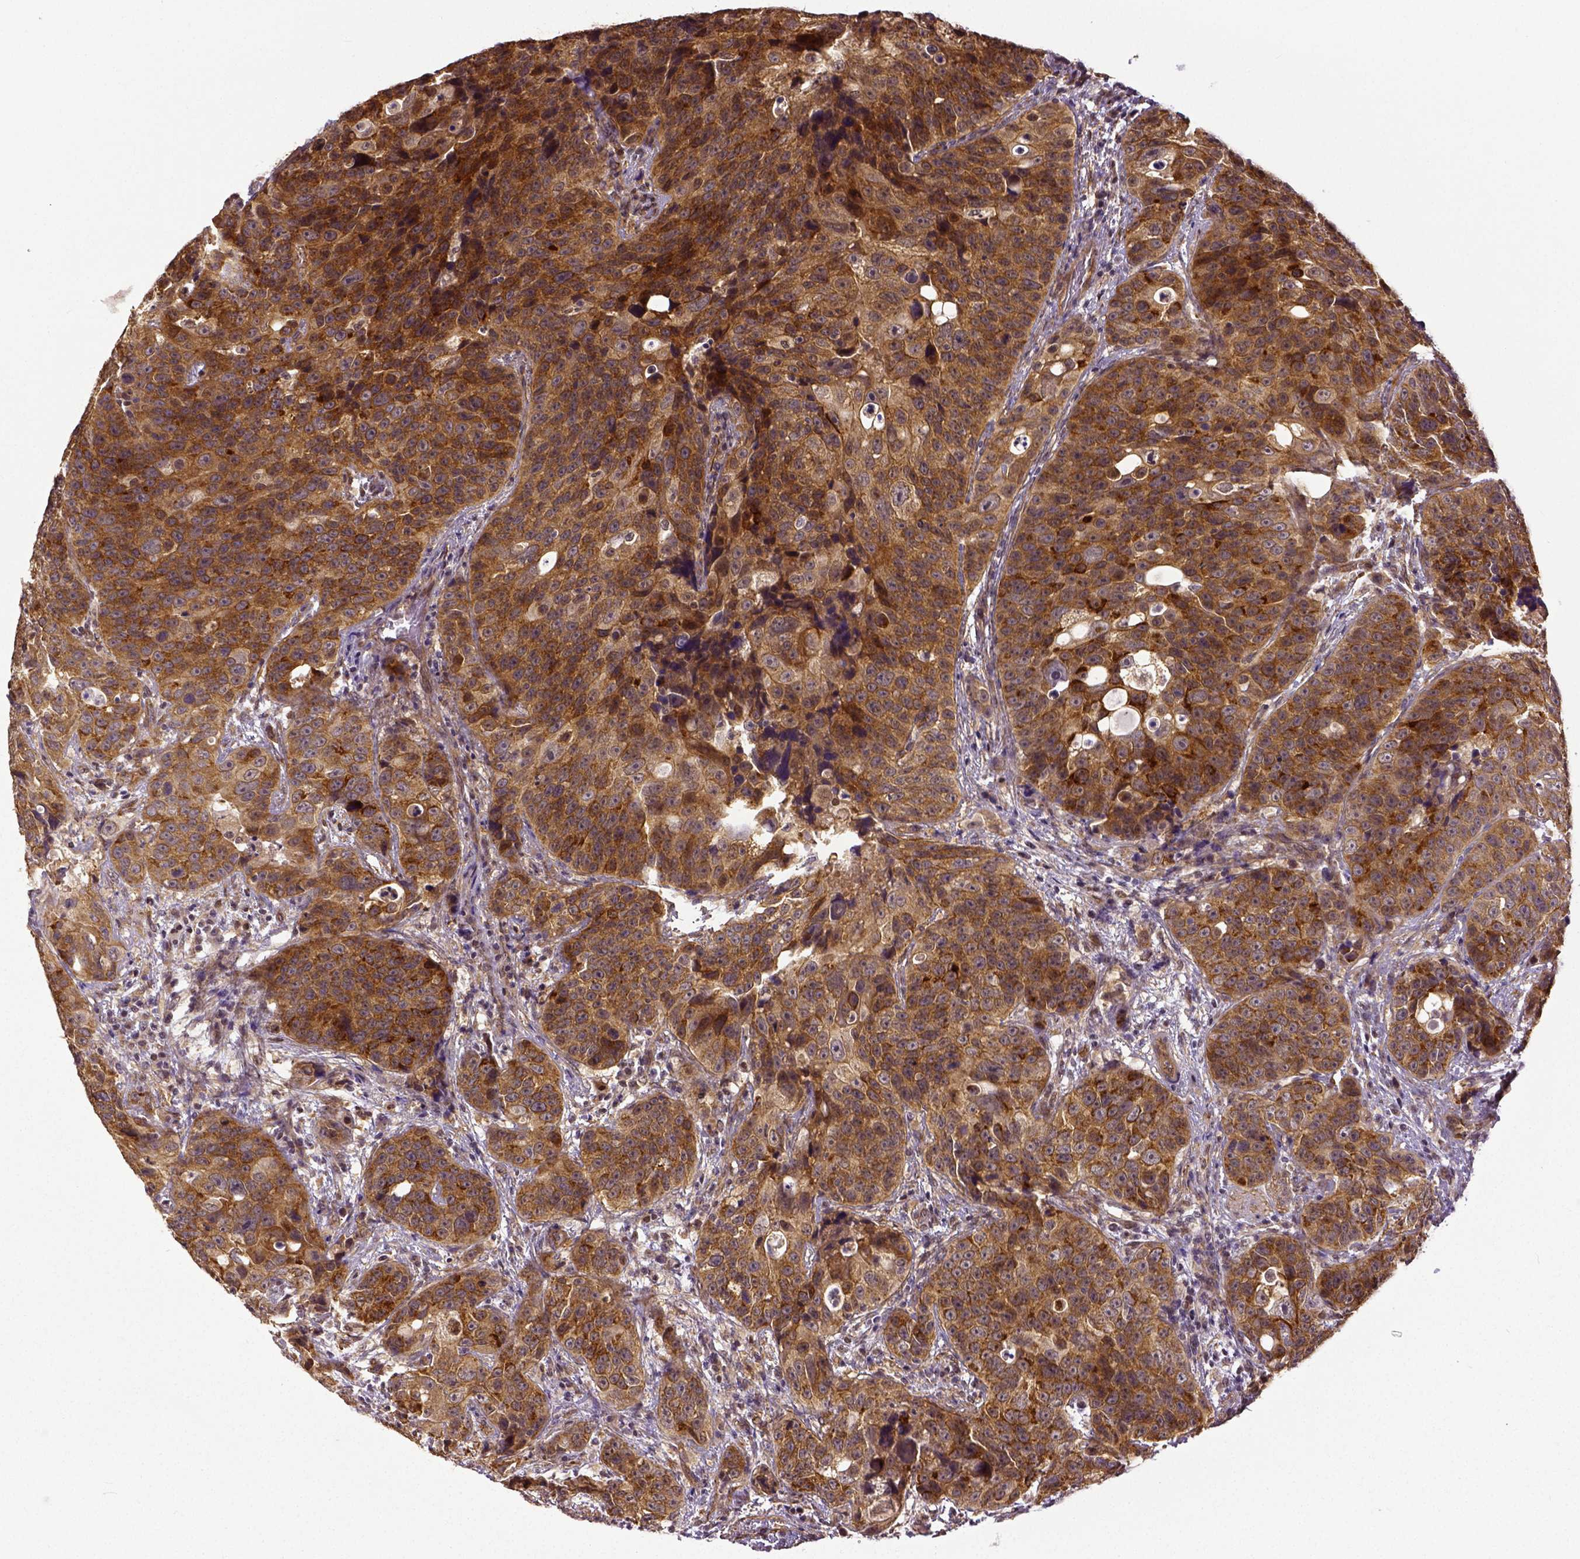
{"staining": {"intensity": "moderate", "quantity": ">75%", "location": "cytoplasmic/membranous"}, "tissue": "urothelial cancer", "cell_type": "Tumor cells", "image_type": "cancer", "snomed": [{"axis": "morphology", "description": "Urothelial carcinoma, NOS"}, {"axis": "topography", "description": "Urinary bladder"}], "caption": "Protein expression analysis of transitional cell carcinoma exhibits moderate cytoplasmic/membranous expression in approximately >75% of tumor cells.", "gene": "DICER1", "patient": {"sex": "male", "age": 52}}